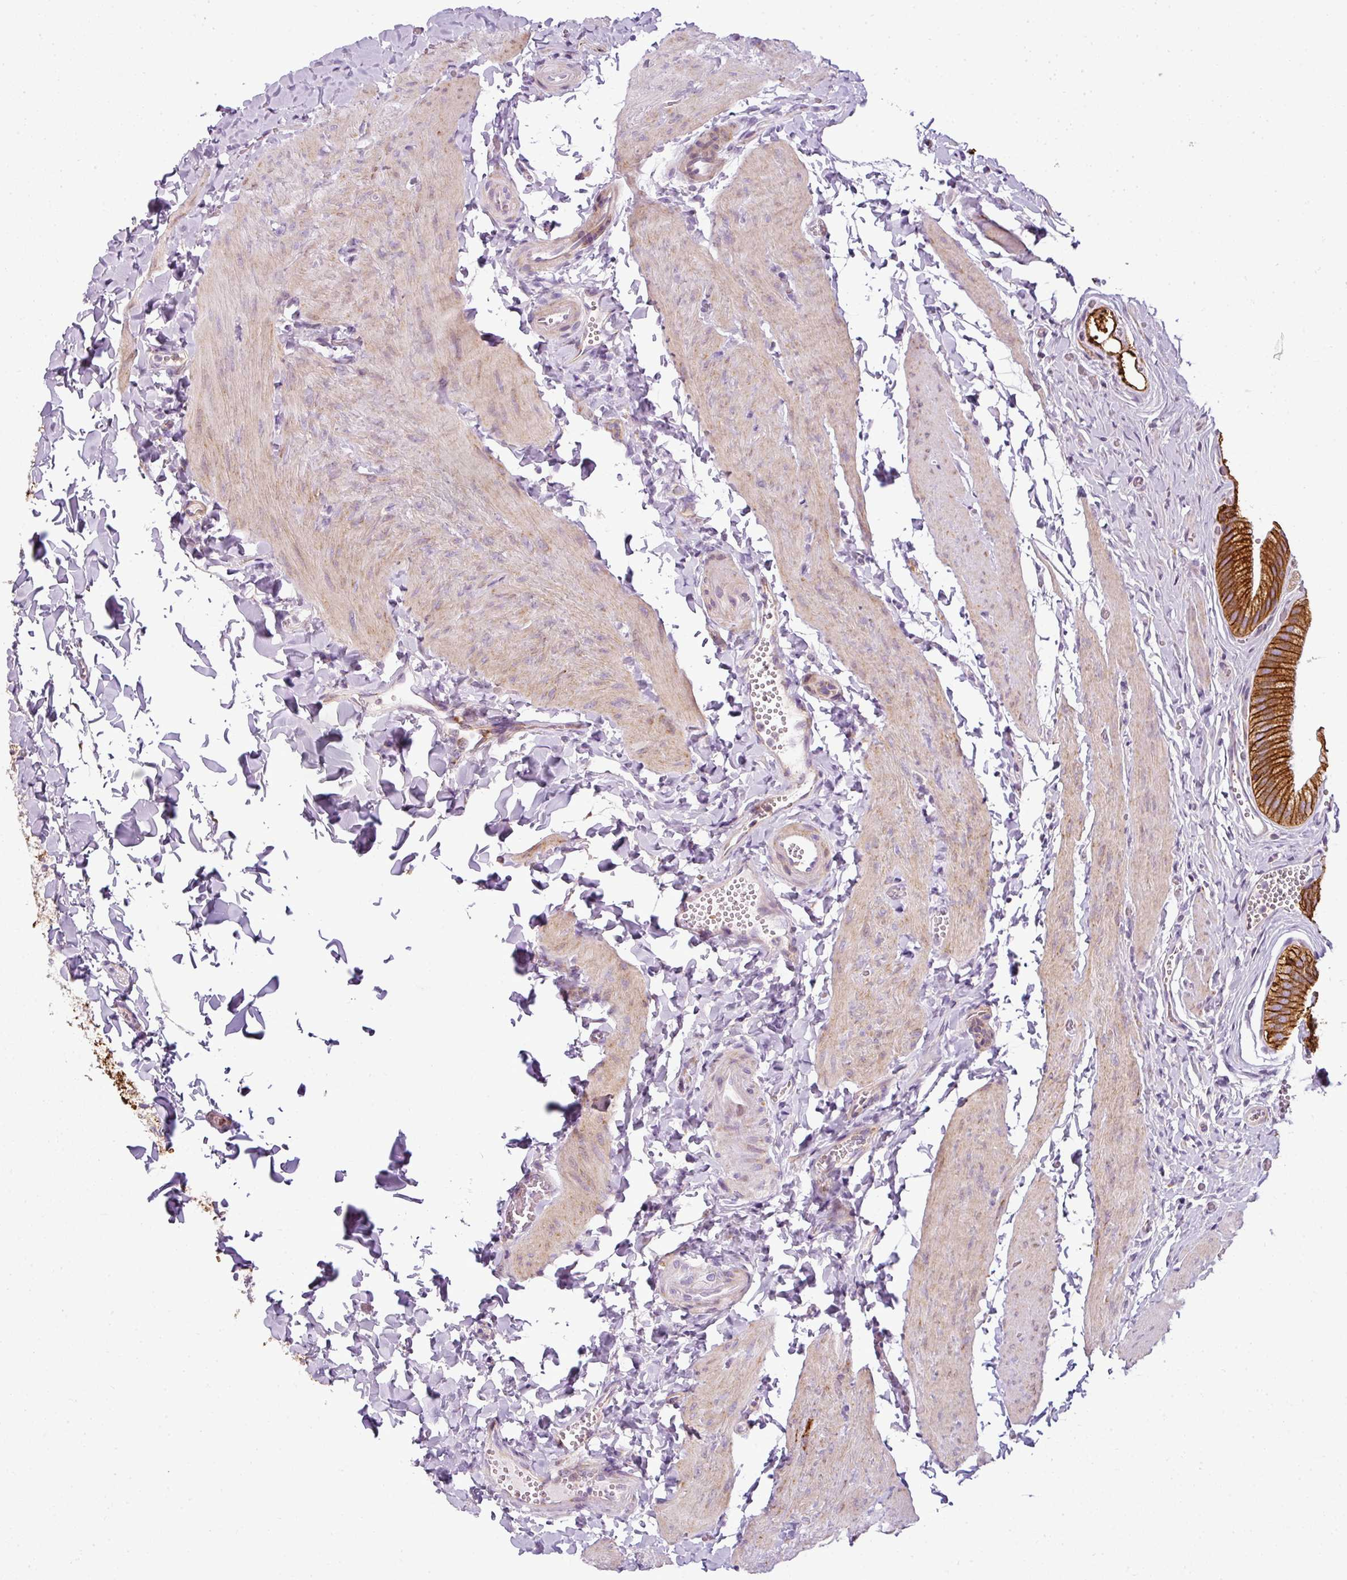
{"staining": {"intensity": "strong", "quantity": ">75%", "location": "cytoplasmic/membranous"}, "tissue": "gallbladder", "cell_type": "Glandular cells", "image_type": "normal", "snomed": [{"axis": "morphology", "description": "Normal tissue, NOS"}, {"axis": "topography", "description": "Gallbladder"}, {"axis": "topography", "description": "Peripheral nerve tissue"}], "caption": "Immunohistochemical staining of unremarkable gallbladder demonstrates high levels of strong cytoplasmic/membranous expression in approximately >75% of glandular cells.", "gene": "ANKRD18A", "patient": {"sex": "male", "age": 17}}